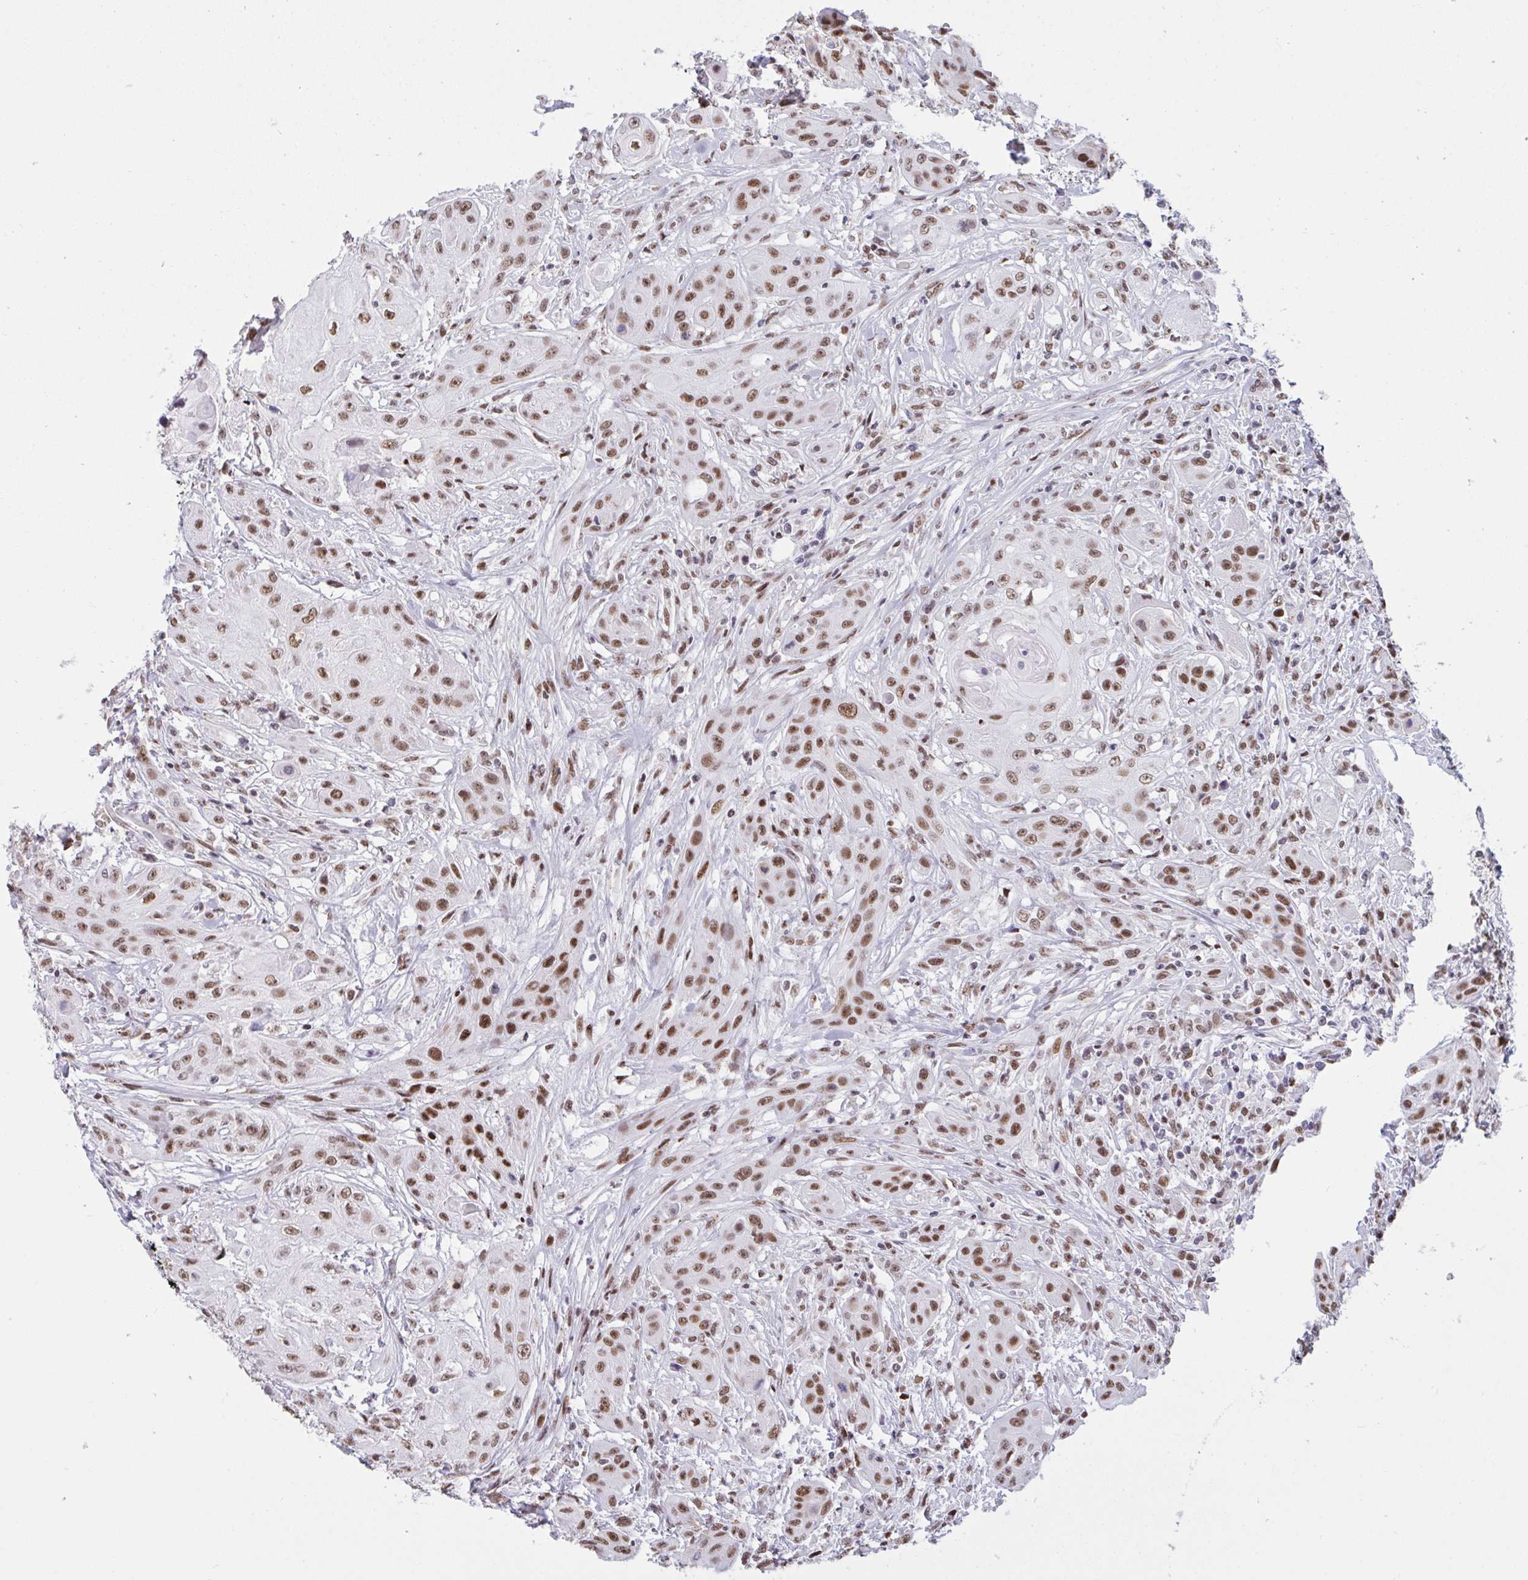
{"staining": {"intensity": "moderate", "quantity": ">75%", "location": "nuclear"}, "tissue": "head and neck cancer", "cell_type": "Tumor cells", "image_type": "cancer", "snomed": [{"axis": "morphology", "description": "Squamous cell carcinoma, NOS"}, {"axis": "topography", "description": "Oral tissue"}, {"axis": "topography", "description": "Head-Neck"}, {"axis": "topography", "description": "Neck, NOS"}], "caption": "A micrograph of human head and neck cancer (squamous cell carcinoma) stained for a protein displays moderate nuclear brown staining in tumor cells.", "gene": "CBFA2T2", "patient": {"sex": "female", "age": 55}}